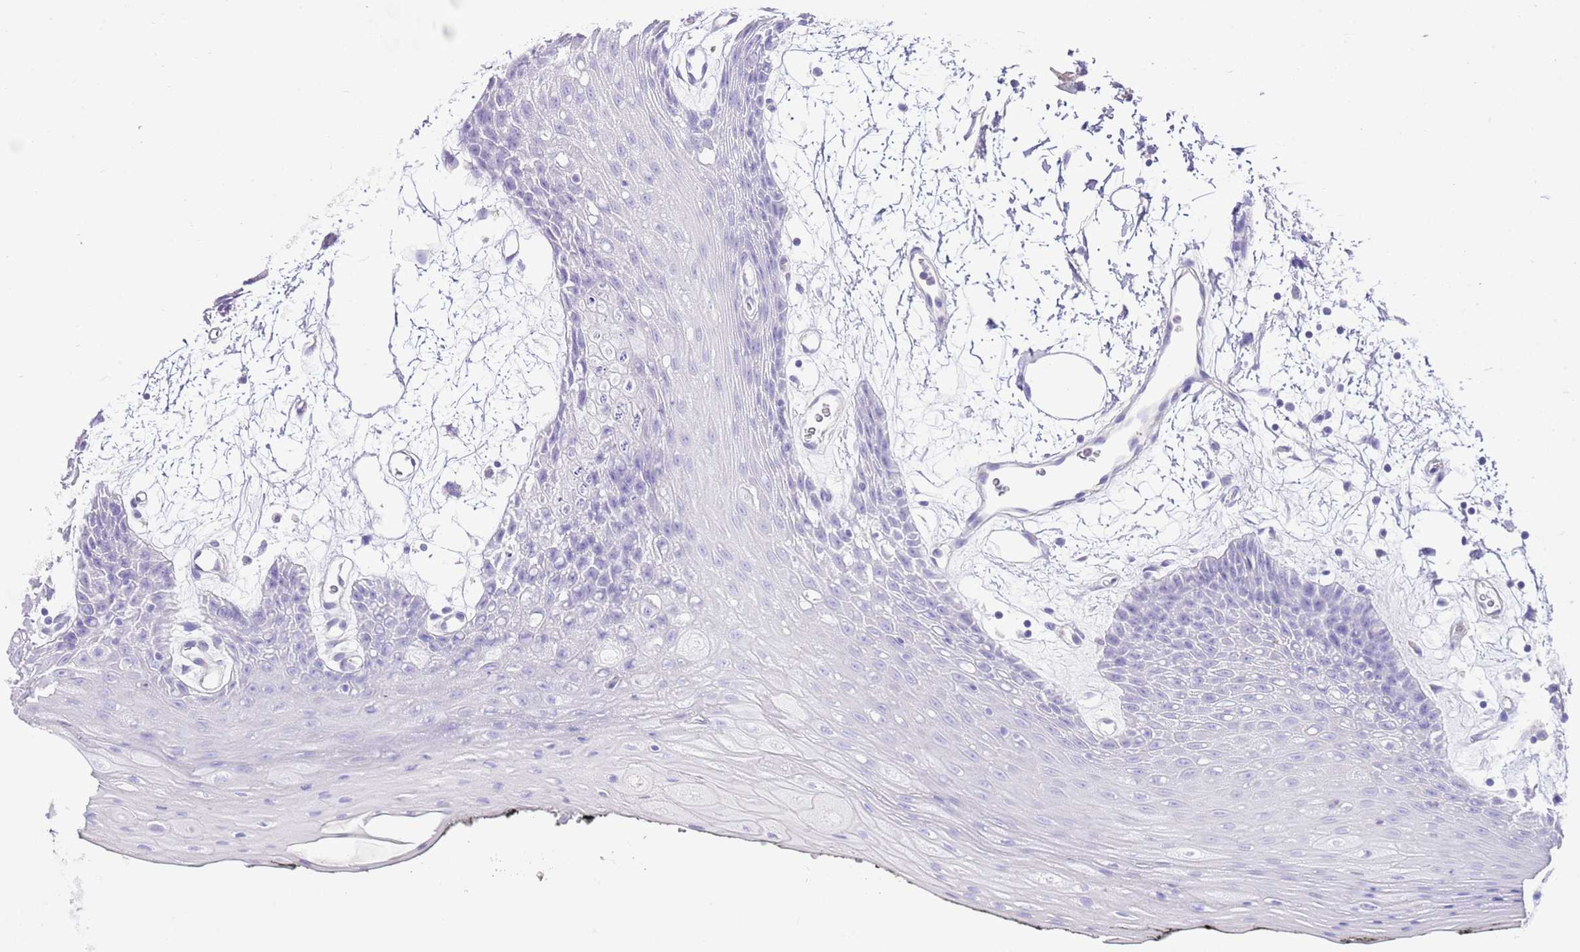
{"staining": {"intensity": "negative", "quantity": "none", "location": "none"}, "tissue": "oral mucosa", "cell_type": "Squamous epithelial cells", "image_type": "normal", "snomed": [{"axis": "morphology", "description": "Normal tissue, NOS"}, {"axis": "topography", "description": "Oral tissue"}, {"axis": "topography", "description": "Tounge, NOS"}], "caption": "High magnification brightfield microscopy of normal oral mucosa stained with DAB (3,3'-diaminobenzidine) (brown) and counterstained with hematoxylin (blue): squamous epithelial cells show no significant positivity.", "gene": "BHLHA15", "patient": {"sex": "female", "age": 59}}